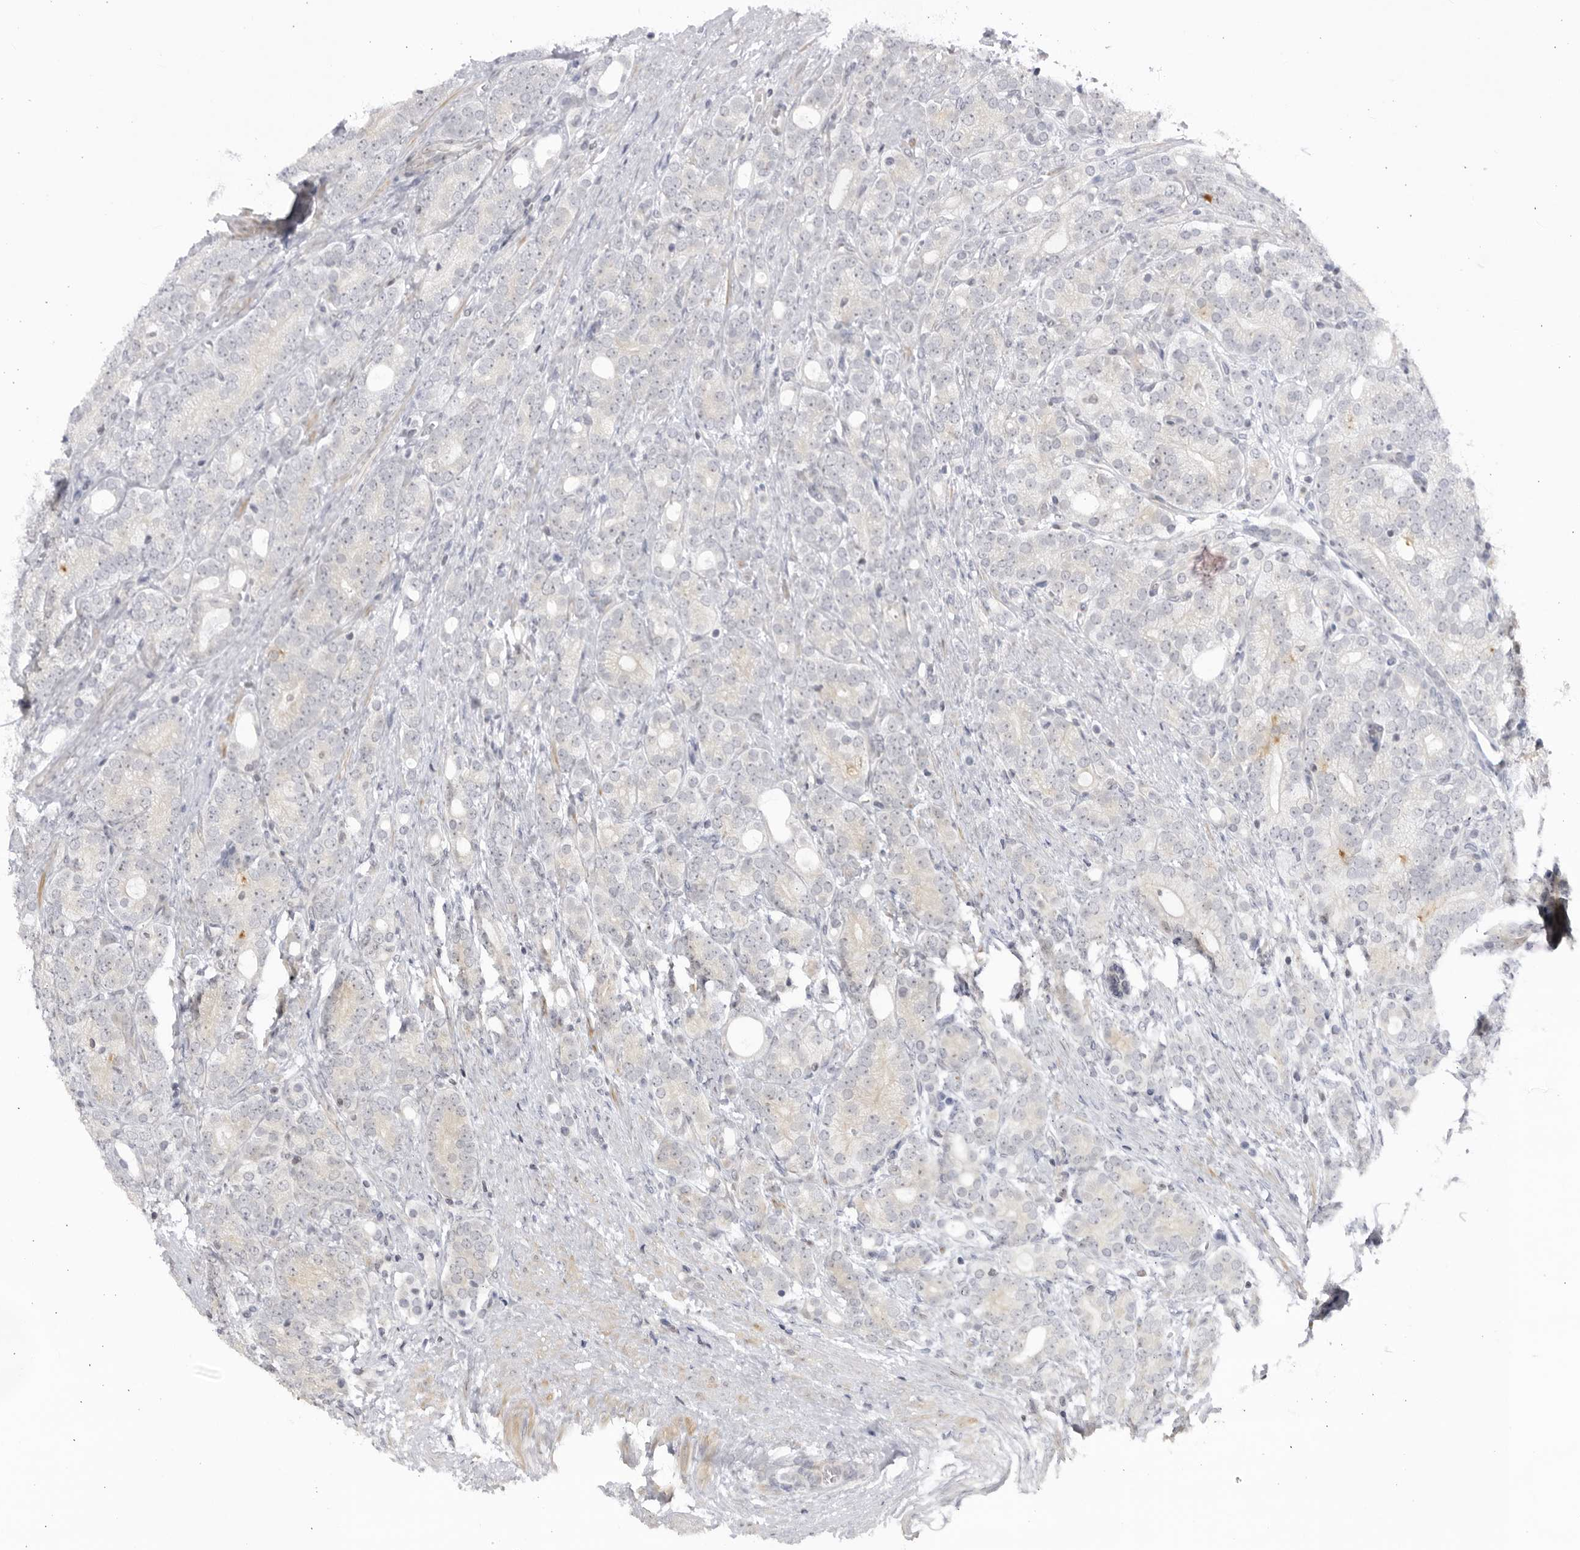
{"staining": {"intensity": "negative", "quantity": "none", "location": "none"}, "tissue": "prostate cancer", "cell_type": "Tumor cells", "image_type": "cancer", "snomed": [{"axis": "morphology", "description": "Adenocarcinoma, High grade"}, {"axis": "topography", "description": "Prostate"}], "caption": "Tumor cells show no significant protein expression in prostate cancer.", "gene": "CNBD1", "patient": {"sex": "male", "age": 57}}